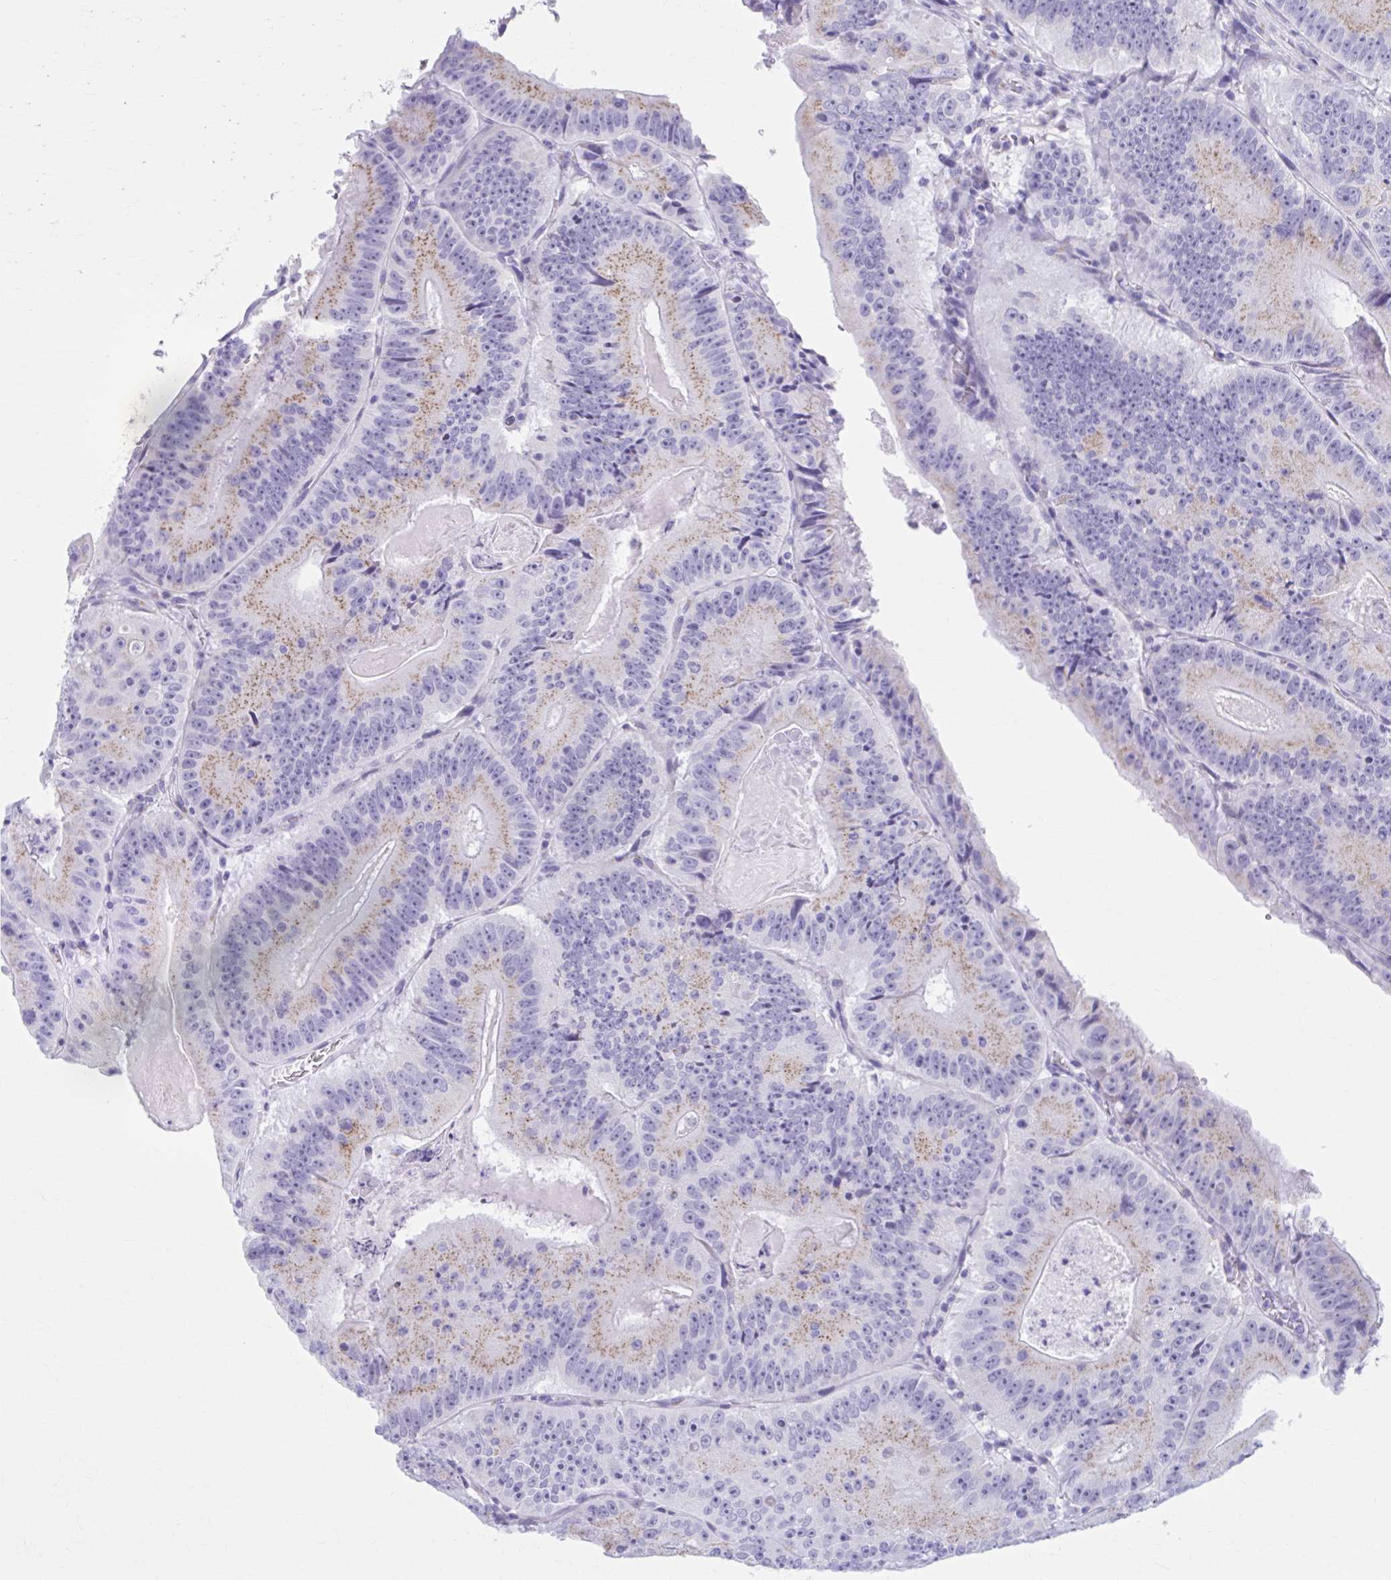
{"staining": {"intensity": "weak", "quantity": ">75%", "location": "cytoplasmic/membranous"}, "tissue": "colorectal cancer", "cell_type": "Tumor cells", "image_type": "cancer", "snomed": [{"axis": "morphology", "description": "Adenocarcinoma, NOS"}, {"axis": "topography", "description": "Colon"}], "caption": "Brown immunohistochemical staining in human colorectal cancer reveals weak cytoplasmic/membranous positivity in approximately >75% of tumor cells. (IHC, brightfield microscopy, high magnification).", "gene": "KCNE2", "patient": {"sex": "female", "age": 86}}